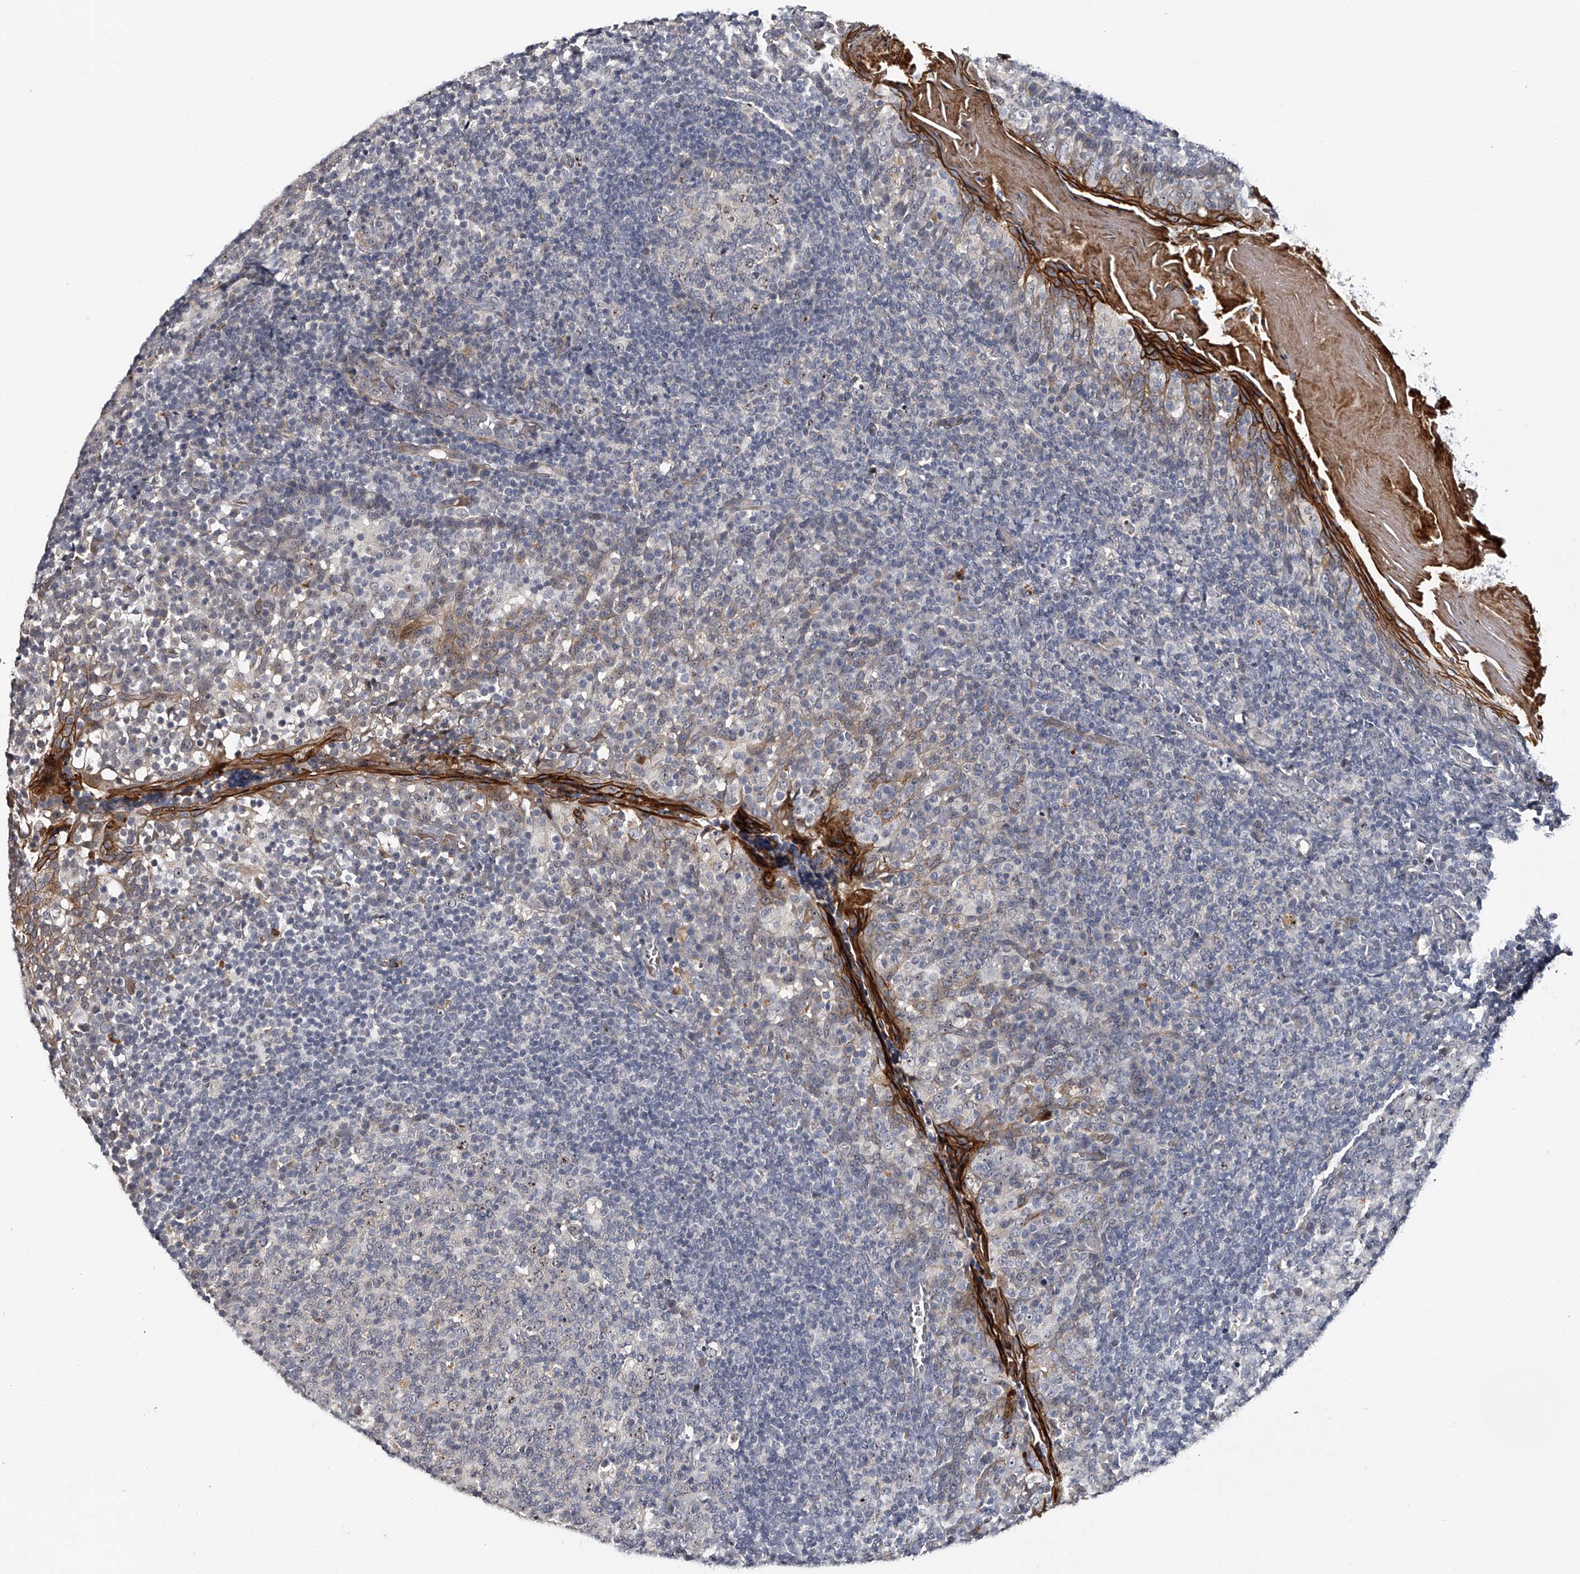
{"staining": {"intensity": "moderate", "quantity": "<25%", "location": "nuclear"}, "tissue": "tonsil", "cell_type": "Germinal center cells", "image_type": "normal", "snomed": [{"axis": "morphology", "description": "Normal tissue, NOS"}, {"axis": "topography", "description": "Tonsil"}], "caption": "Immunohistochemical staining of unremarkable tonsil displays low levels of moderate nuclear staining in about <25% of germinal center cells.", "gene": "MDN1", "patient": {"sex": "female", "age": 19}}